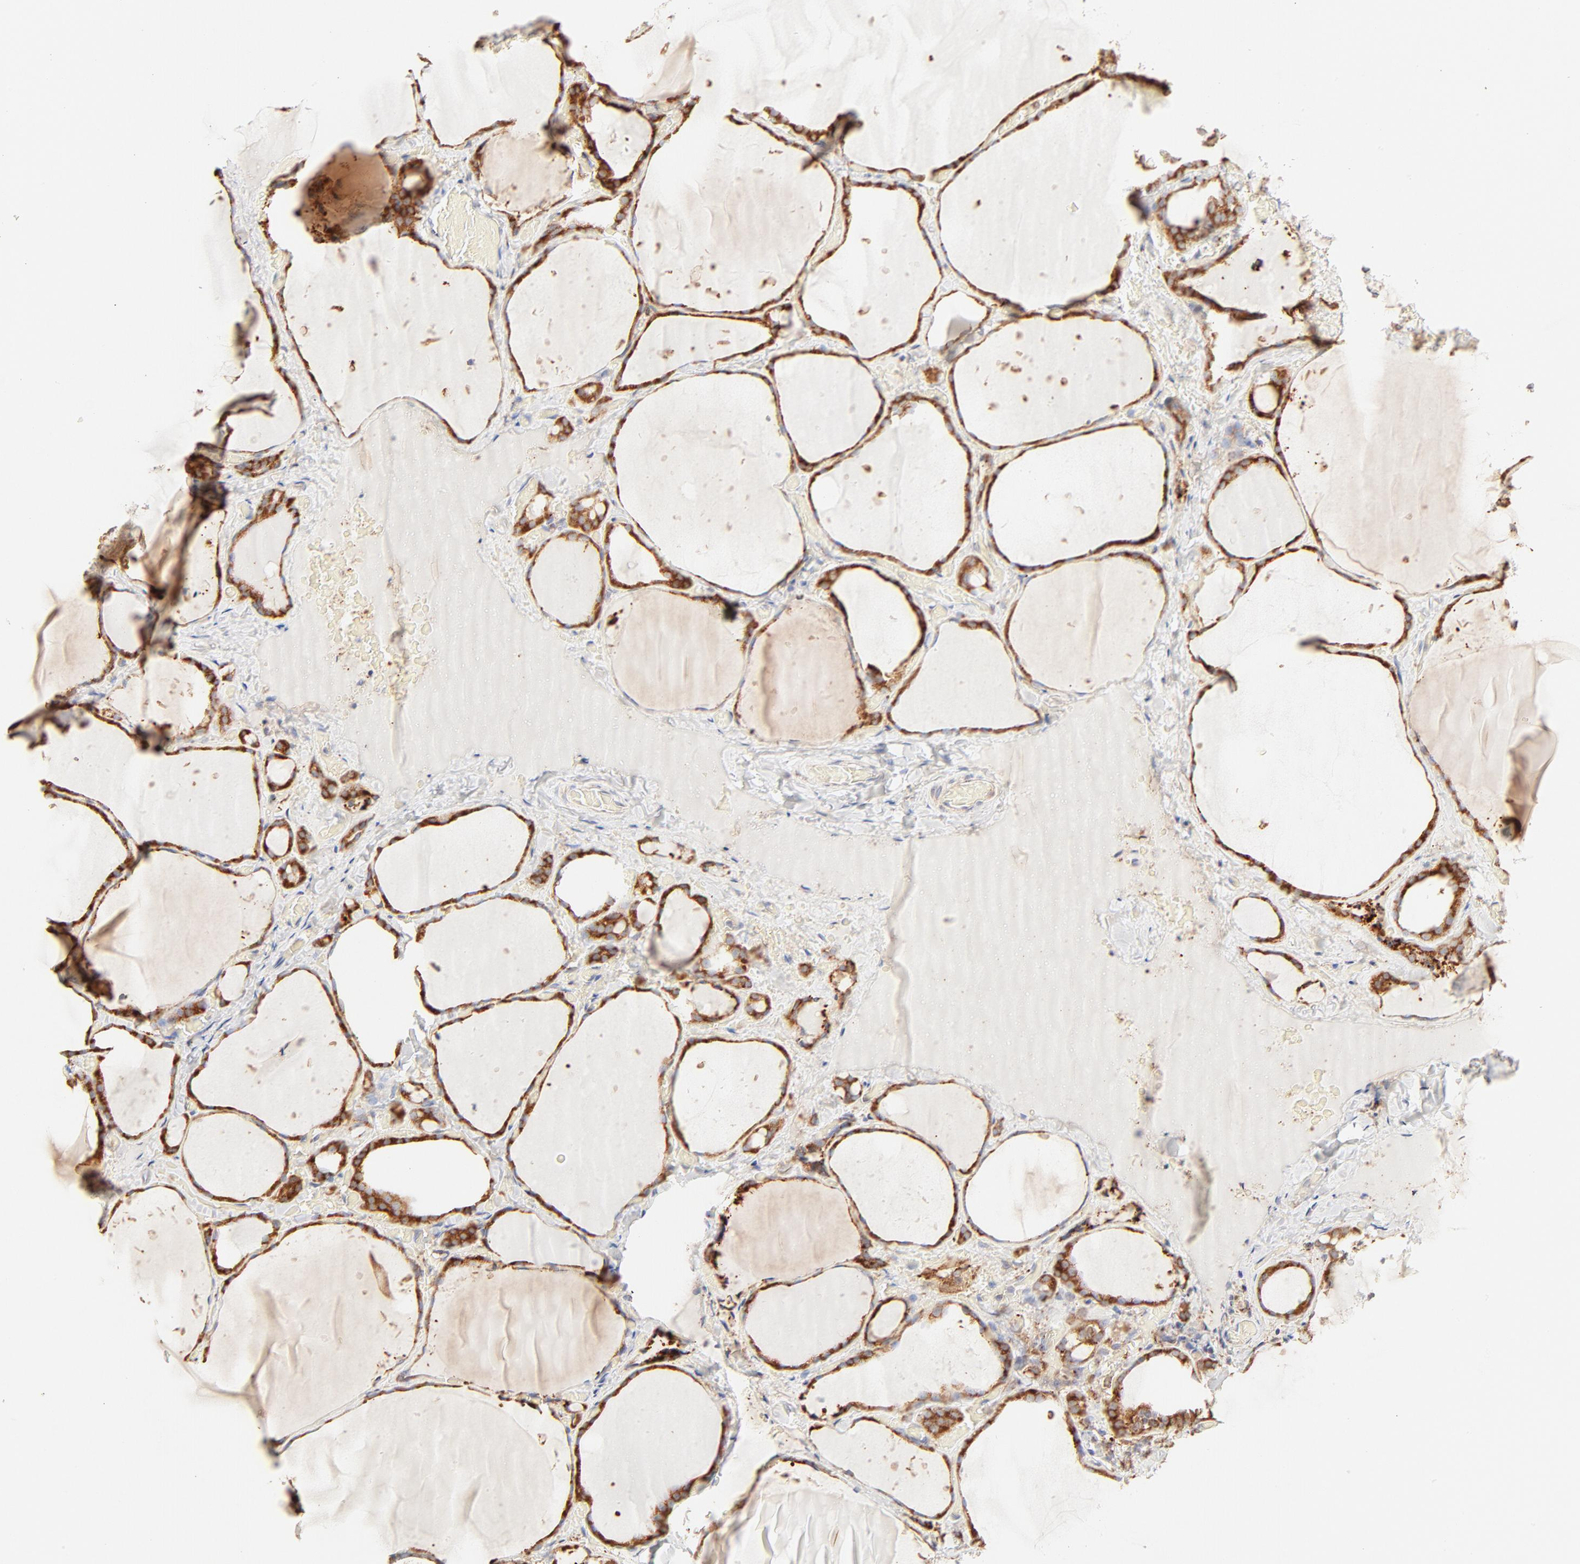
{"staining": {"intensity": "strong", "quantity": ">75%", "location": "cytoplasmic/membranous"}, "tissue": "thyroid gland", "cell_type": "Glandular cells", "image_type": "normal", "snomed": [{"axis": "morphology", "description": "Normal tissue, NOS"}, {"axis": "topography", "description": "Thyroid gland"}], "caption": "Thyroid gland stained with IHC demonstrates strong cytoplasmic/membranous positivity in about >75% of glandular cells. (Stains: DAB in brown, nuclei in blue, Microscopy: brightfield microscopy at high magnification).", "gene": "PARP12", "patient": {"sex": "female", "age": 22}}